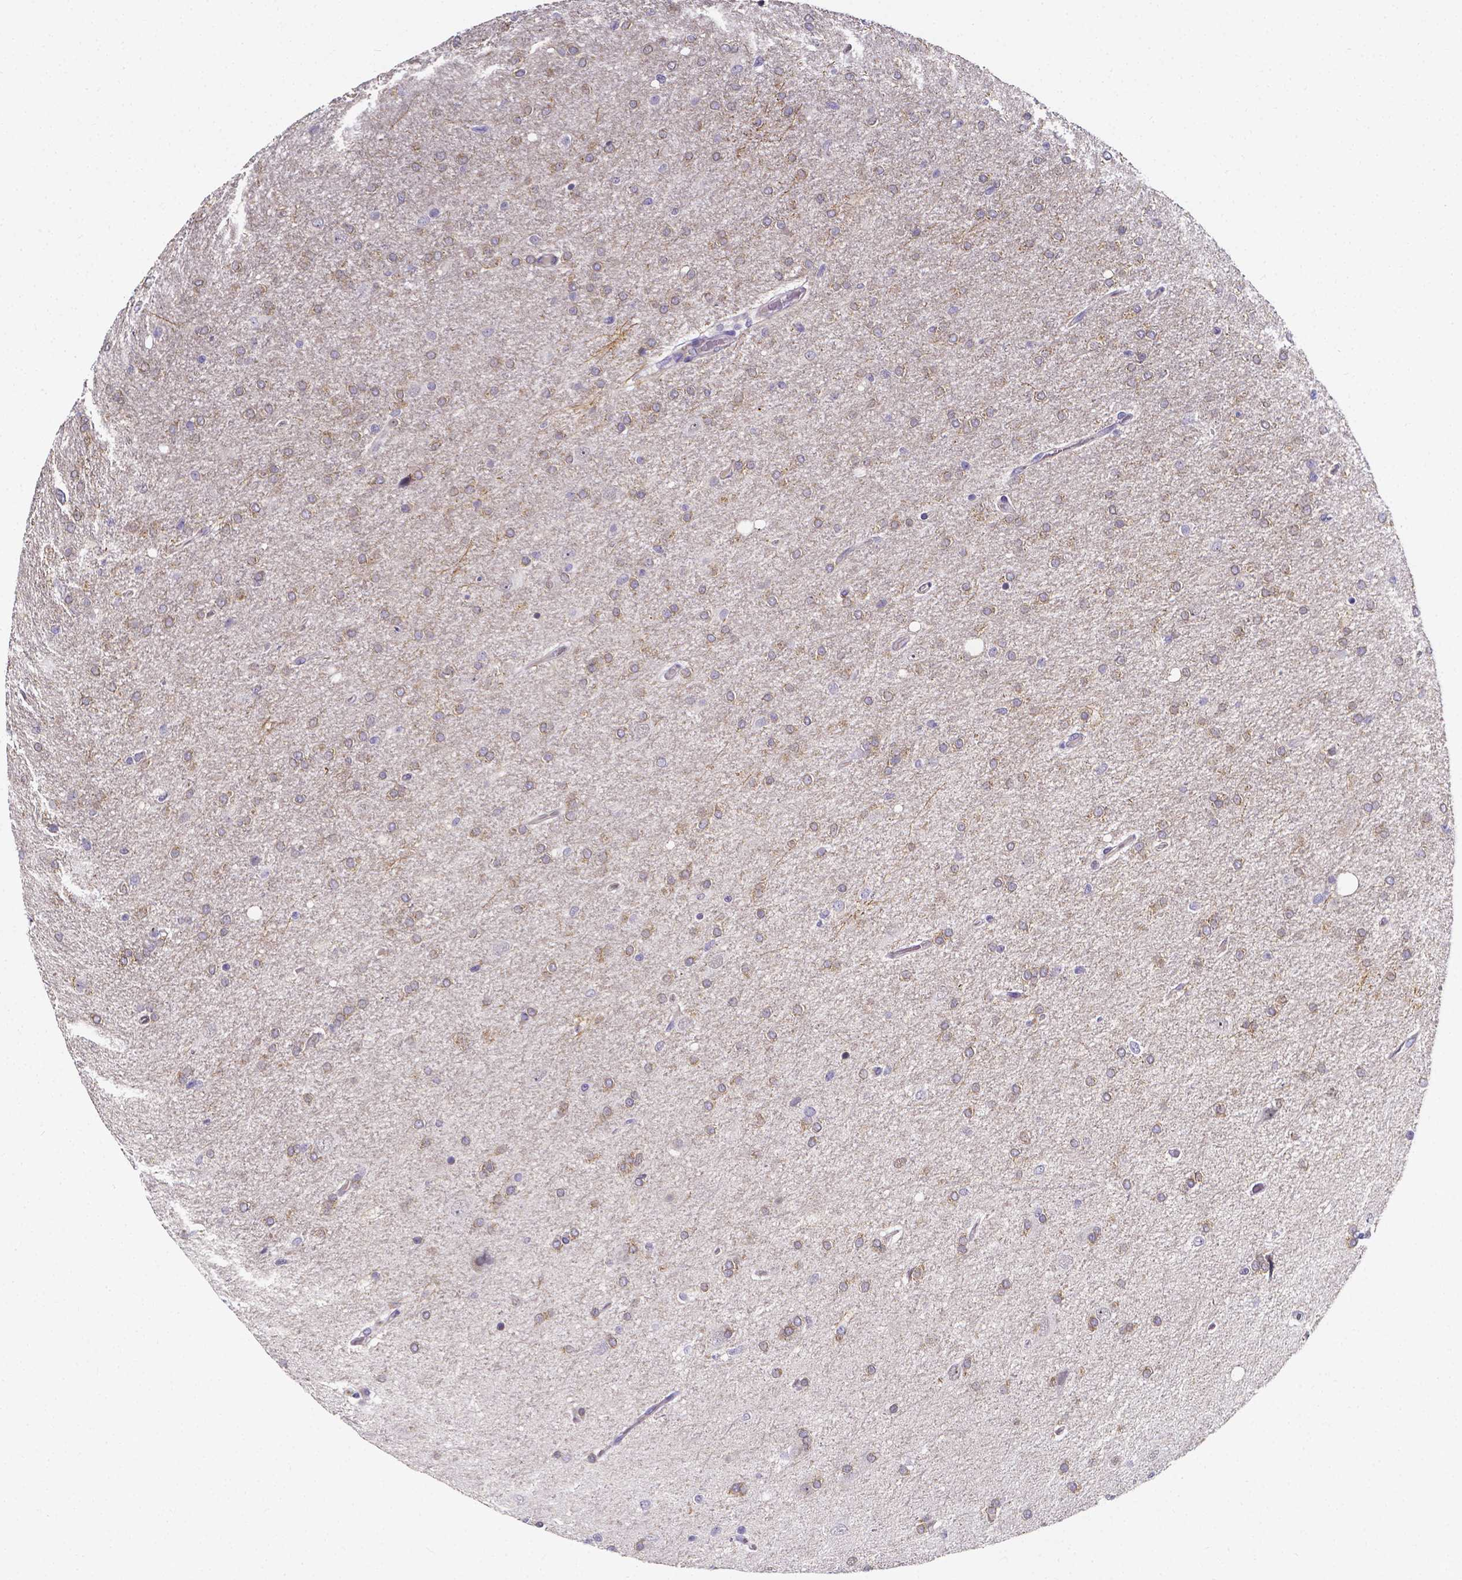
{"staining": {"intensity": "weak", "quantity": "25%-75%", "location": "cytoplasmic/membranous"}, "tissue": "glioma", "cell_type": "Tumor cells", "image_type": "cancer", "snomed": [{"axis": "morphology", "description": "Glioma, malignant, High grade"}, {"axis": "topography", "description": "Cerebral cortex"}], "caption": "Malignant glioma (high-grade) stained with immunohistochemistry displays weak cytoplasmic/membranous staining in about 25%-75% of tumor cells.", "gene": "CACNG8", "patient": {"sex": "male", "age": 70}}